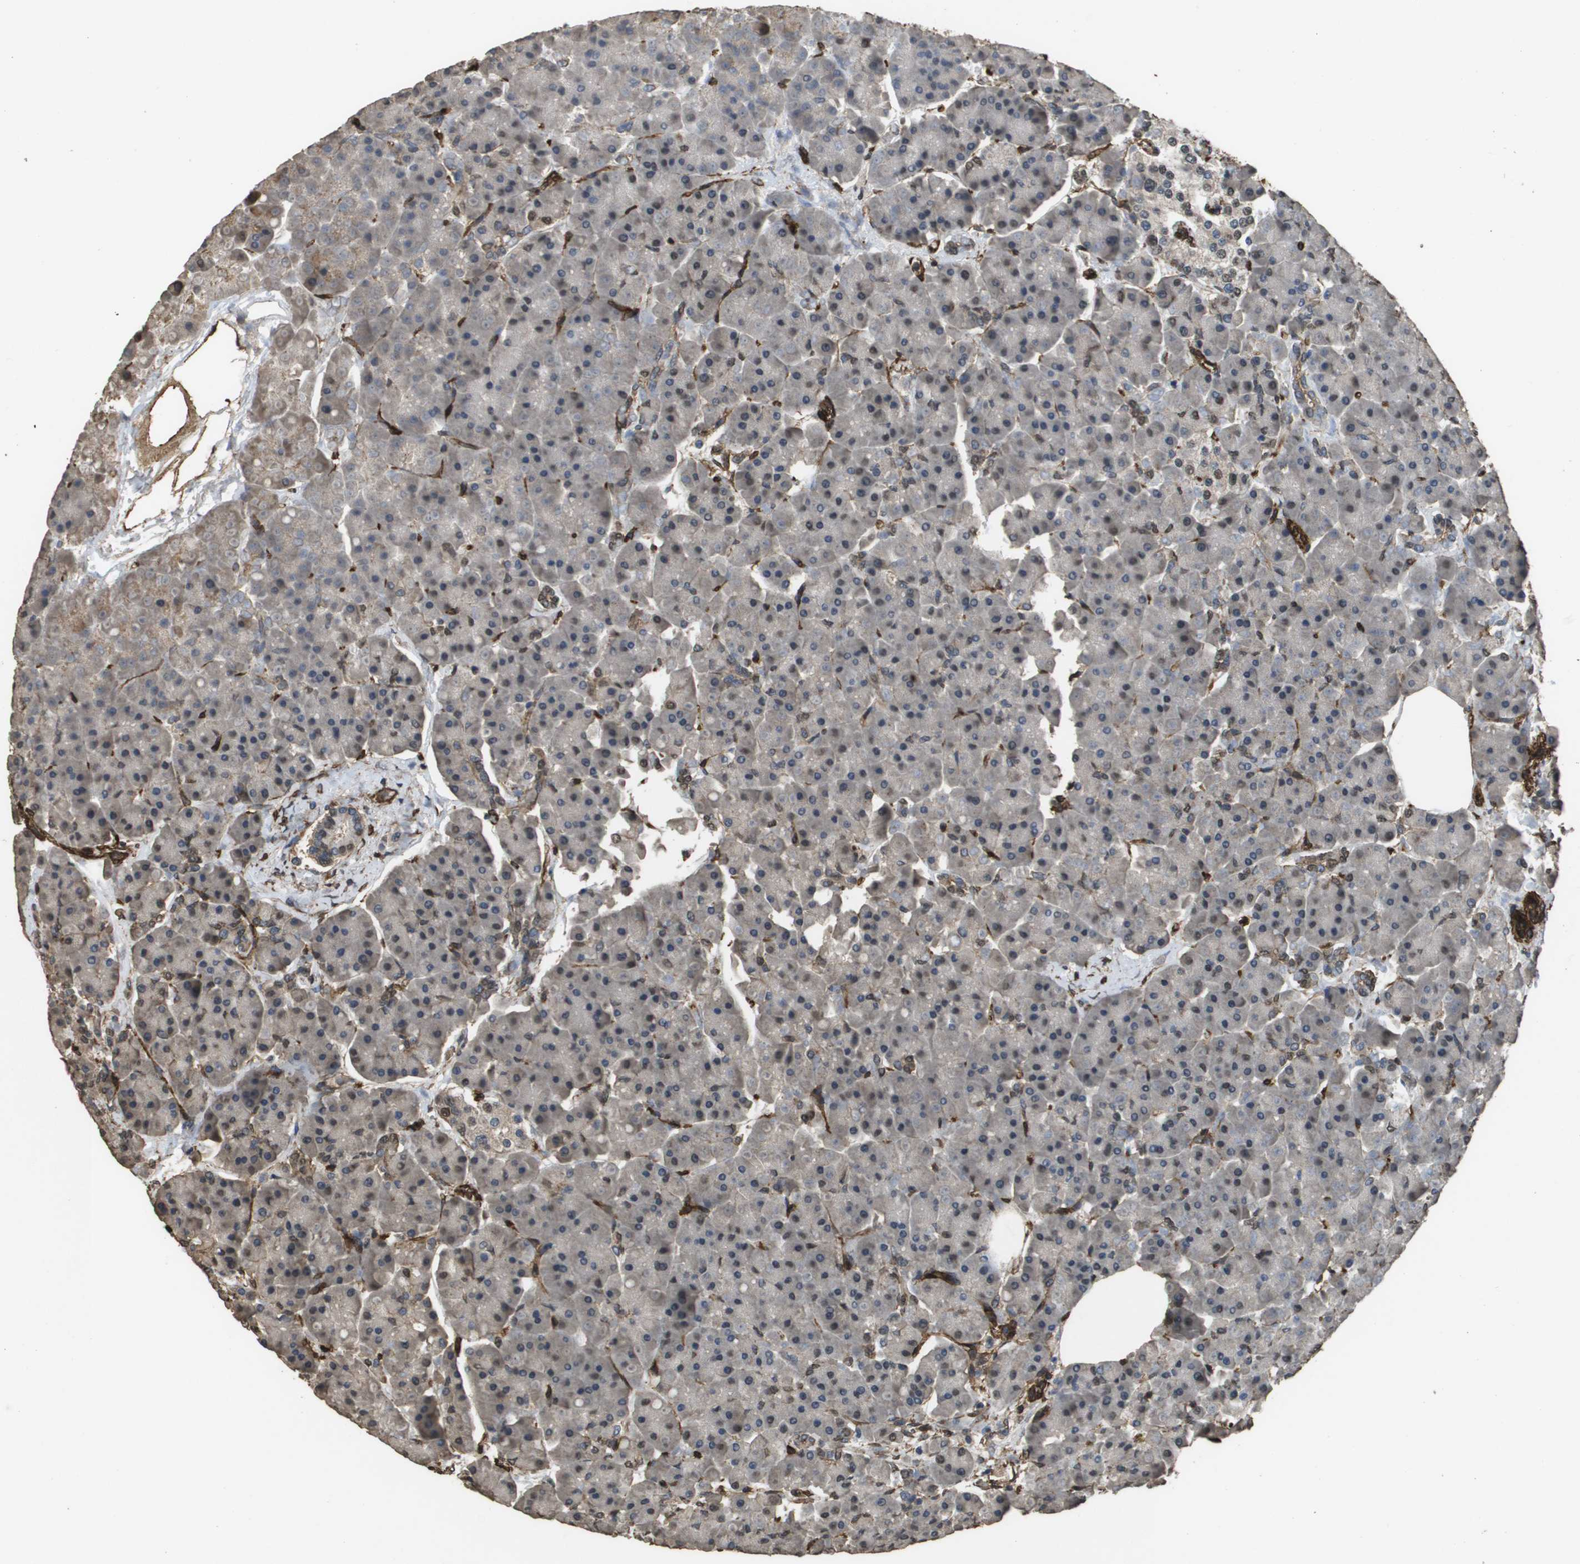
{"staining": {"intensity": "moderate", "quantity": ">75%", "location": "cytoplasmic/membranous"}, "tissue": "pancreas", "cell_type": "Exocrine glandular cells", "image_type": "normal", "snomed": [{"axis": "morphology", "description": "Normal tissue, NOS"}, {"axis": "topography", "description": "Pancreas"}], "caption": "Brown immunohistochemical staining in benign human pancreas shows moderate cytoplasmic/membranous staining in approximately >75% of exocrine glandular cells. (DAB (3,3'-diaminobenzidine) = brown stain, brightfield microscopy at high magnification).", "gene": "AAMP", "patient": {"sex": "female", "age": 70}}